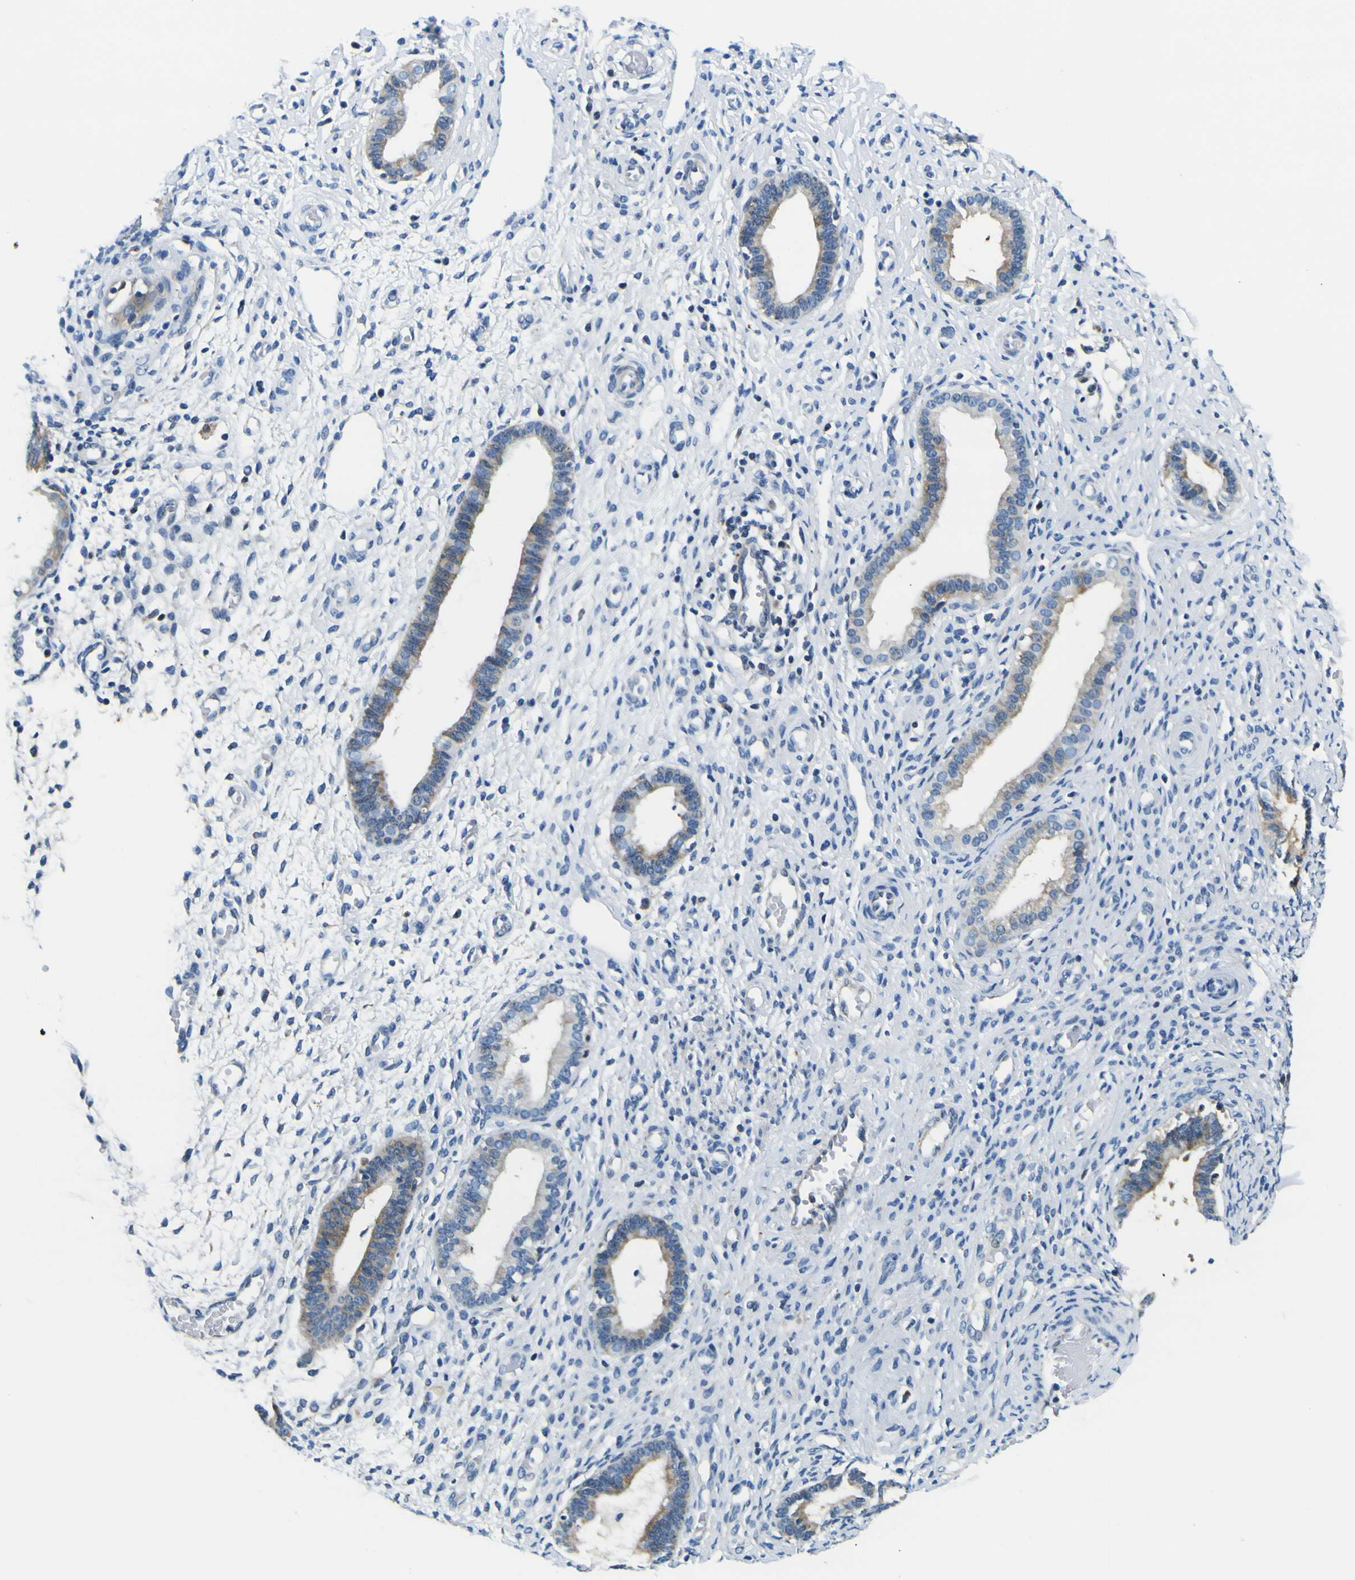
{"staining": {"intensity": "negative", "quantity": "none", "location": "none"}, "tissue": "endometrium", "cell_type": "Cells in endometrial stroma", "image_type": "normal", "snomed": [{"axis": "morphology", "description": "Normal tissue, NOS"}, {"axis": "topography", "description": "Endometrium"}], "caption": "Immunohistochemistry photomicrograph of unremarkable endometrium: endometrium stained with DAB displays no significant protein staining in cells in endometrial stroma.", "gene": "NLRP3", "patient": {"sex": "female", "age": 61}}